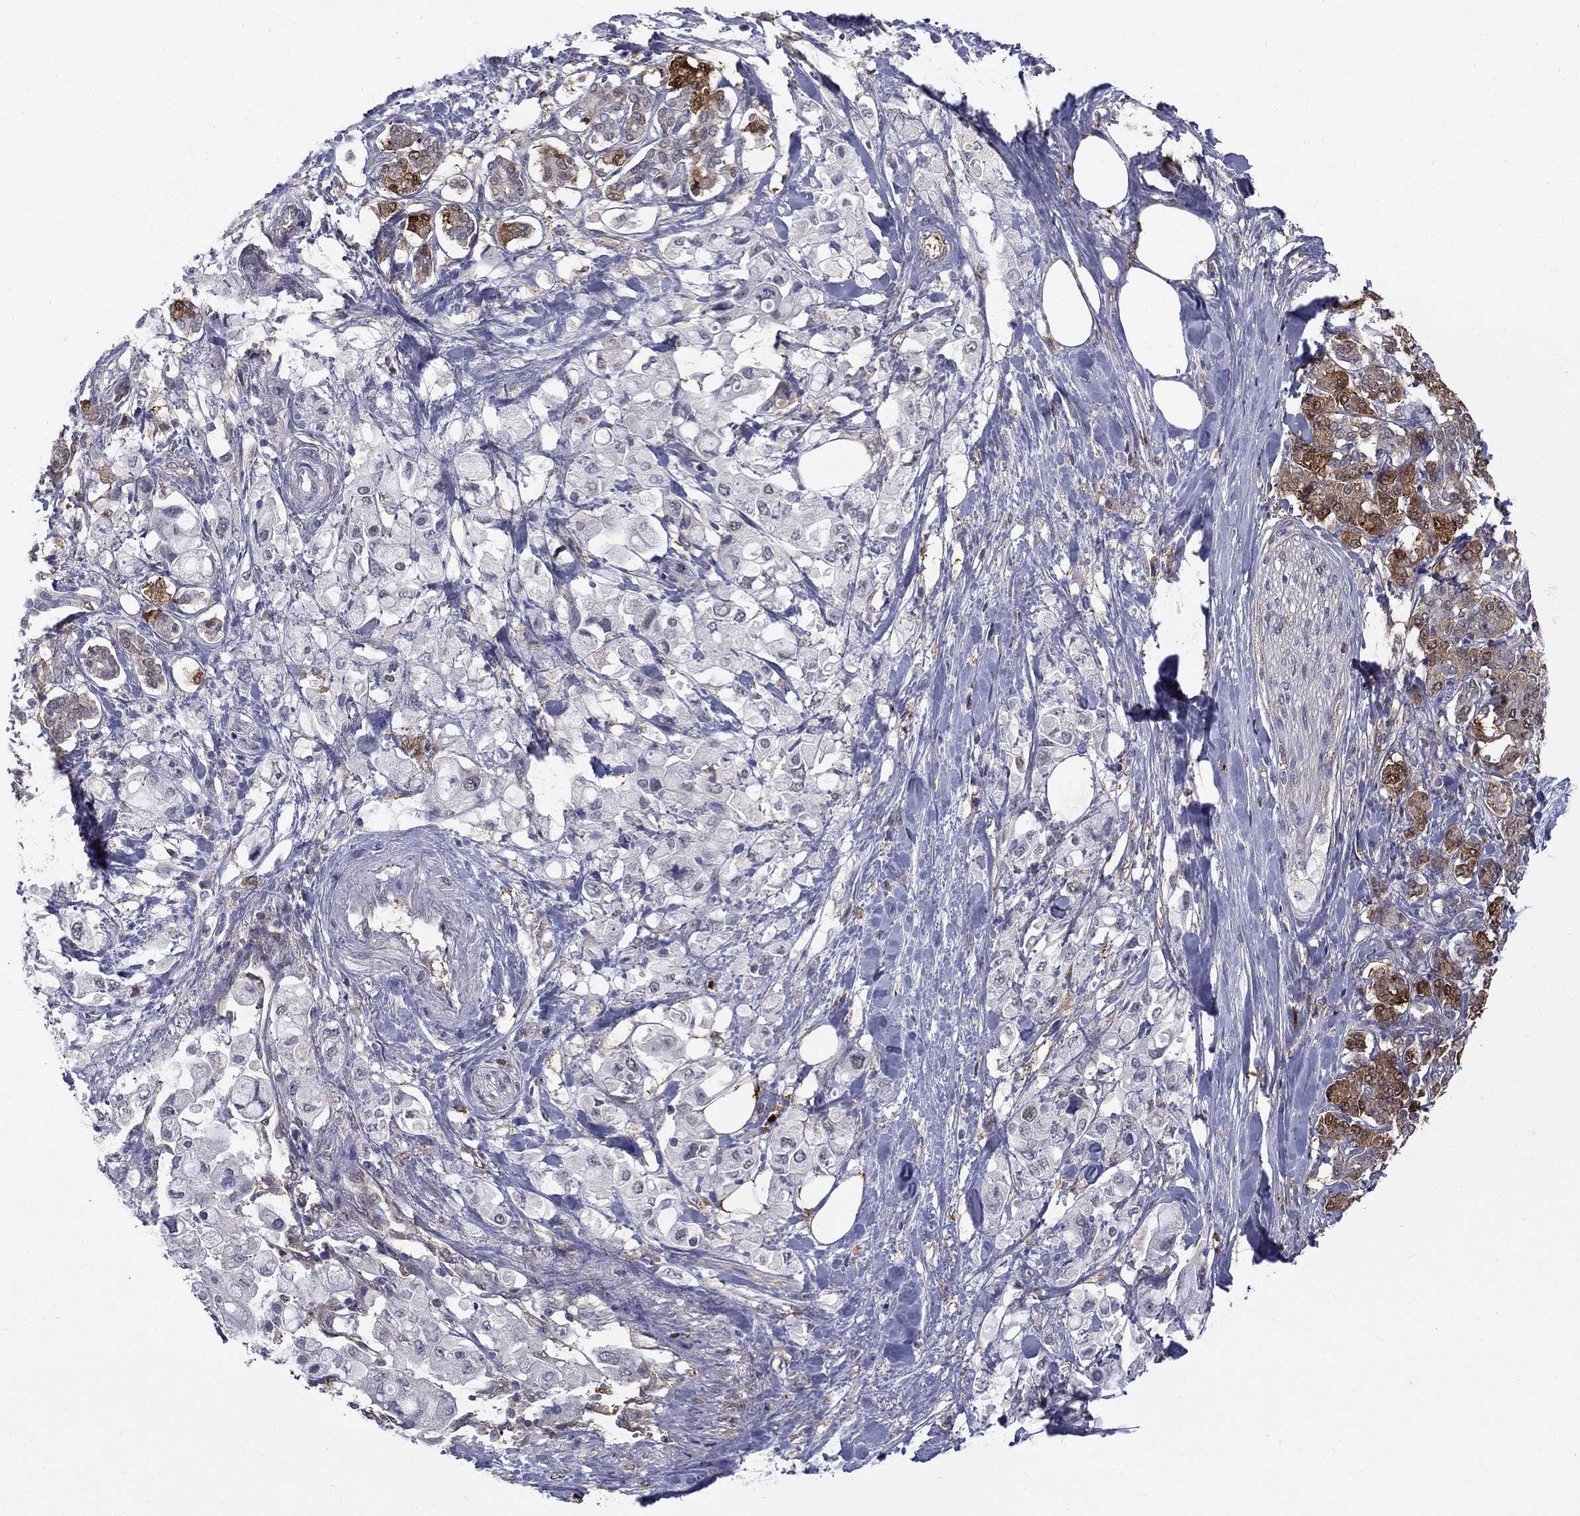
{"staining": {"intensity": "strong", "quantity": "<25%", "location": "cytoplasmic/membranous"}, "tissue": "pancreatic cancer", "cell_type": "Tumor cells", "image_type": "cancer", "snomed": [{"axis": "morphology", "description": "Adenocarcinoma, NOS"}, {"axis": "topography", "description": "Pancreas"}], "caption": "Adenocarcinoma (pancreatic) tissue demonstrates strong cytoplasmic/membranous expression in about <25% of tumor cells, visualized by immunohistochemistry.", "gene": "PCBP3", "patient": {"sex": "female", "age": 56}}